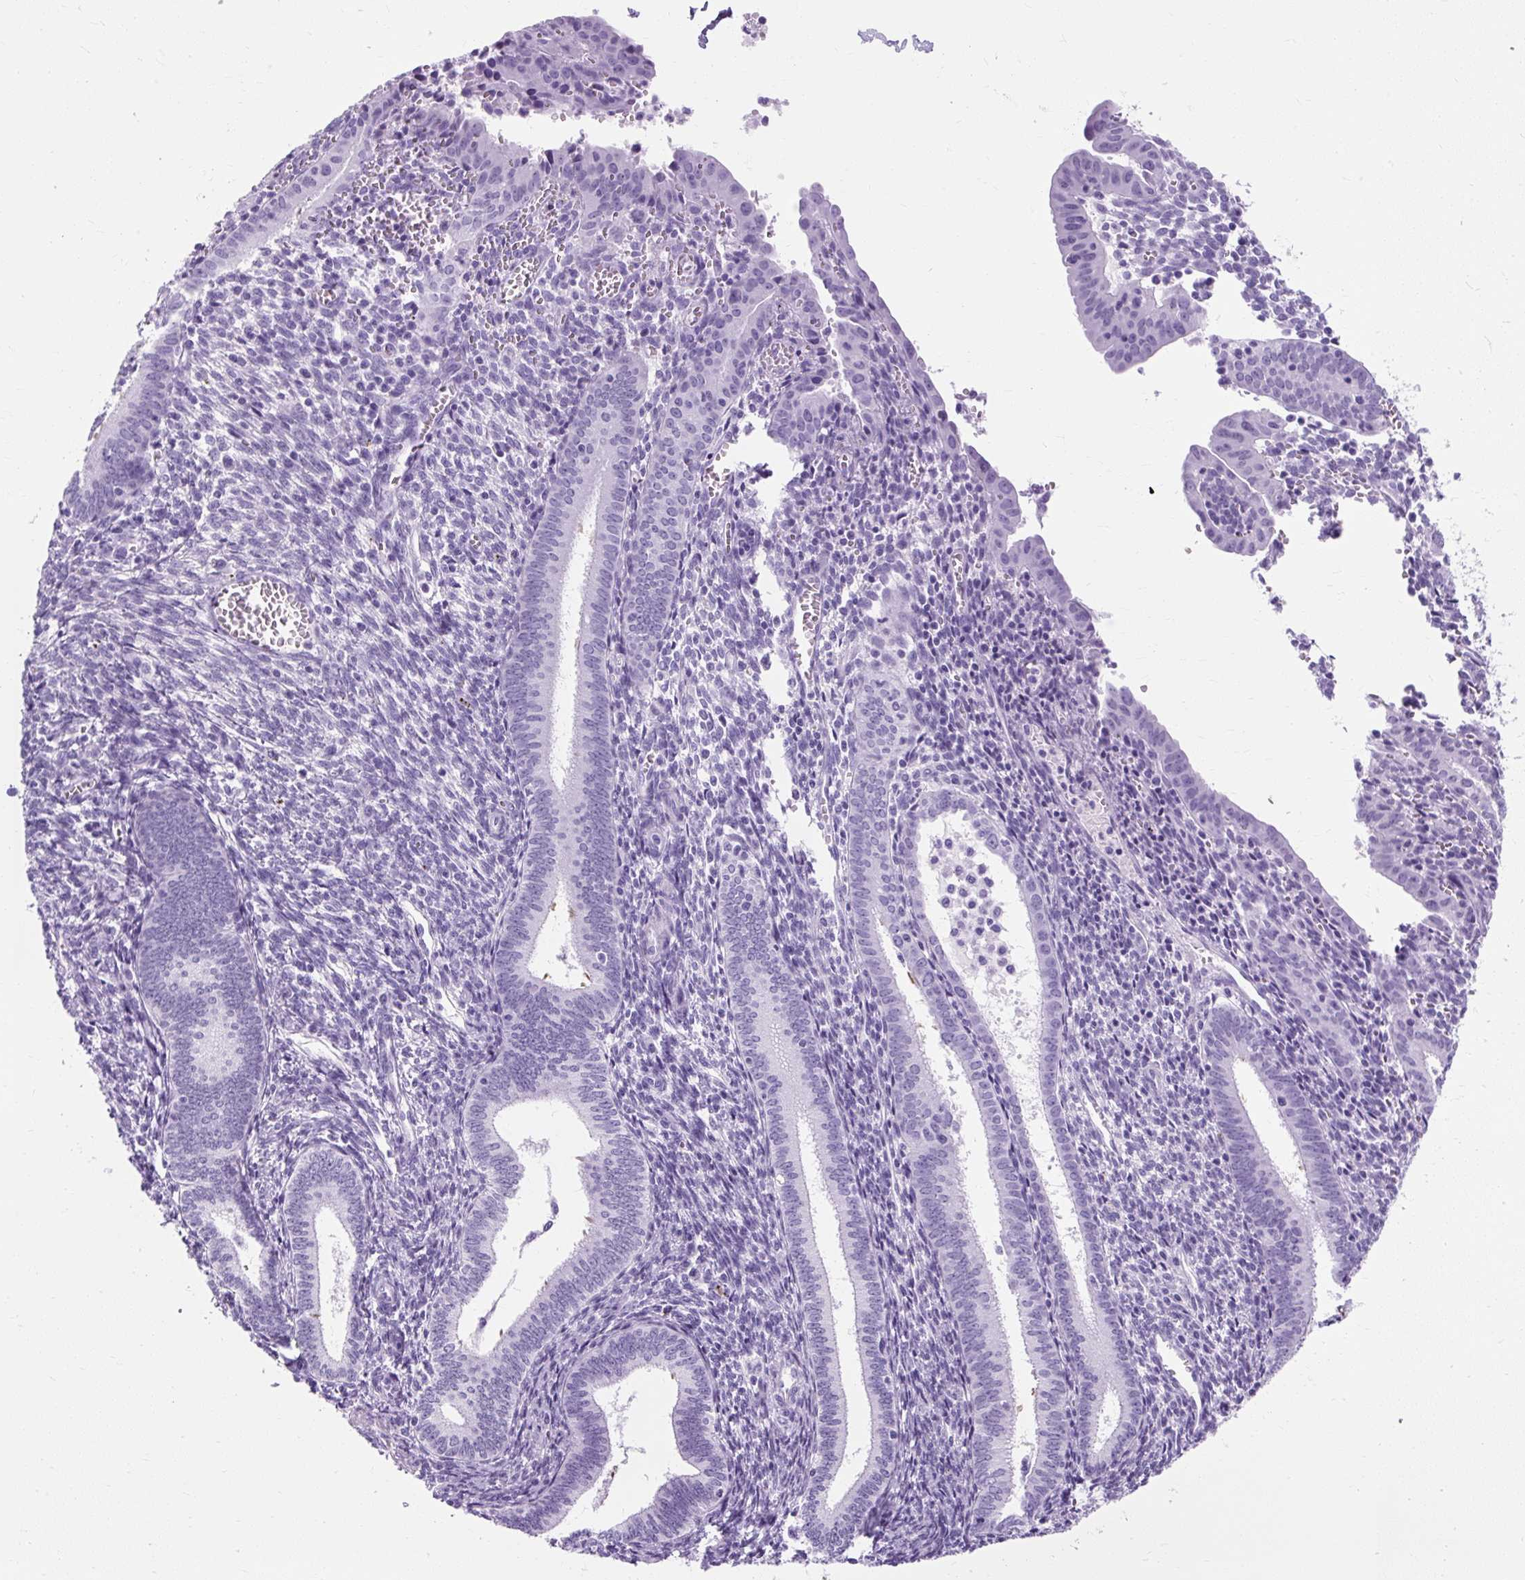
{"staining": {"intensity": "negative", "quantity": "none", "location": "none"}, "tissue": "endometrium", "cell_type": "Cells in endometrial stroma", "image_type": "normal", "snomed": [{"axis": "morphology", "description": "Normal tissue, NOS"}, {"axis": "topography", "description": "Endometrium"}], "caption": "IHC of benign human endometrium shows no staining in cells in endometrial stroma.", "gene": "TMEM89", "patient": {"sex": "female", "age": 41}}